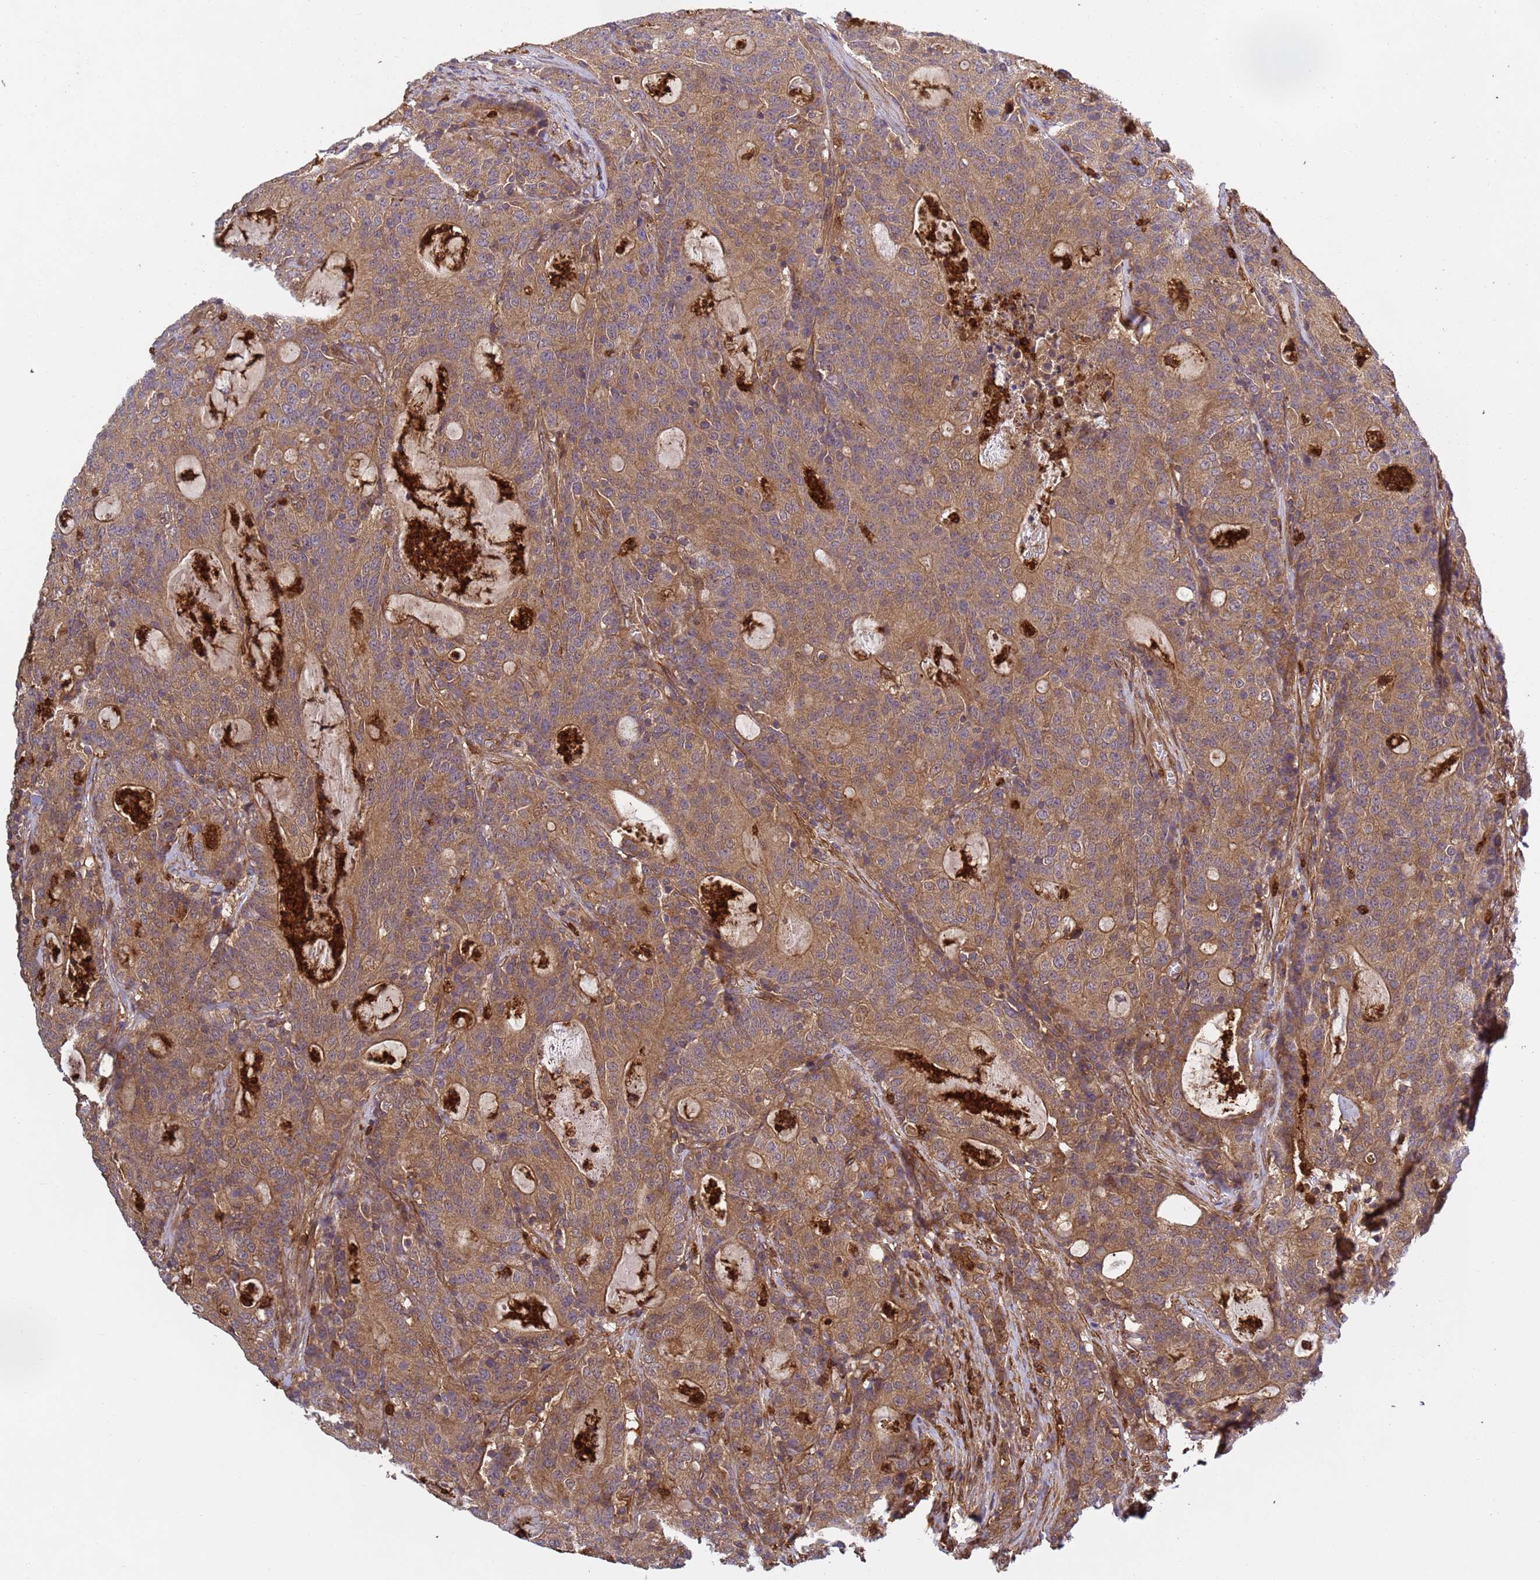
{"staining": {"intensity": "moderate", "quantity": ">75%", "location": "cytoplasmic/membranous"}, "tissue": "colorectal cancer", "cell_type": "Tumor cells", "image_type": "cancer", "snomed": [{"axis": "morphology", "description": "Adenocarcinoma, NOS"}, {"axis": "topography", "description": "Colon"}], "caption": "High-magnification brightfield microscopy of colorectal adenocarcinoma stained with DAB (brown) and counterstained with hematoxylin (blue). tumor cells exhibit moderate cytoplasmic/membranous staining is identified in about>75% of cells.", "gene": "C8orf34", "patient": {"sex": "male", "age": 83}}